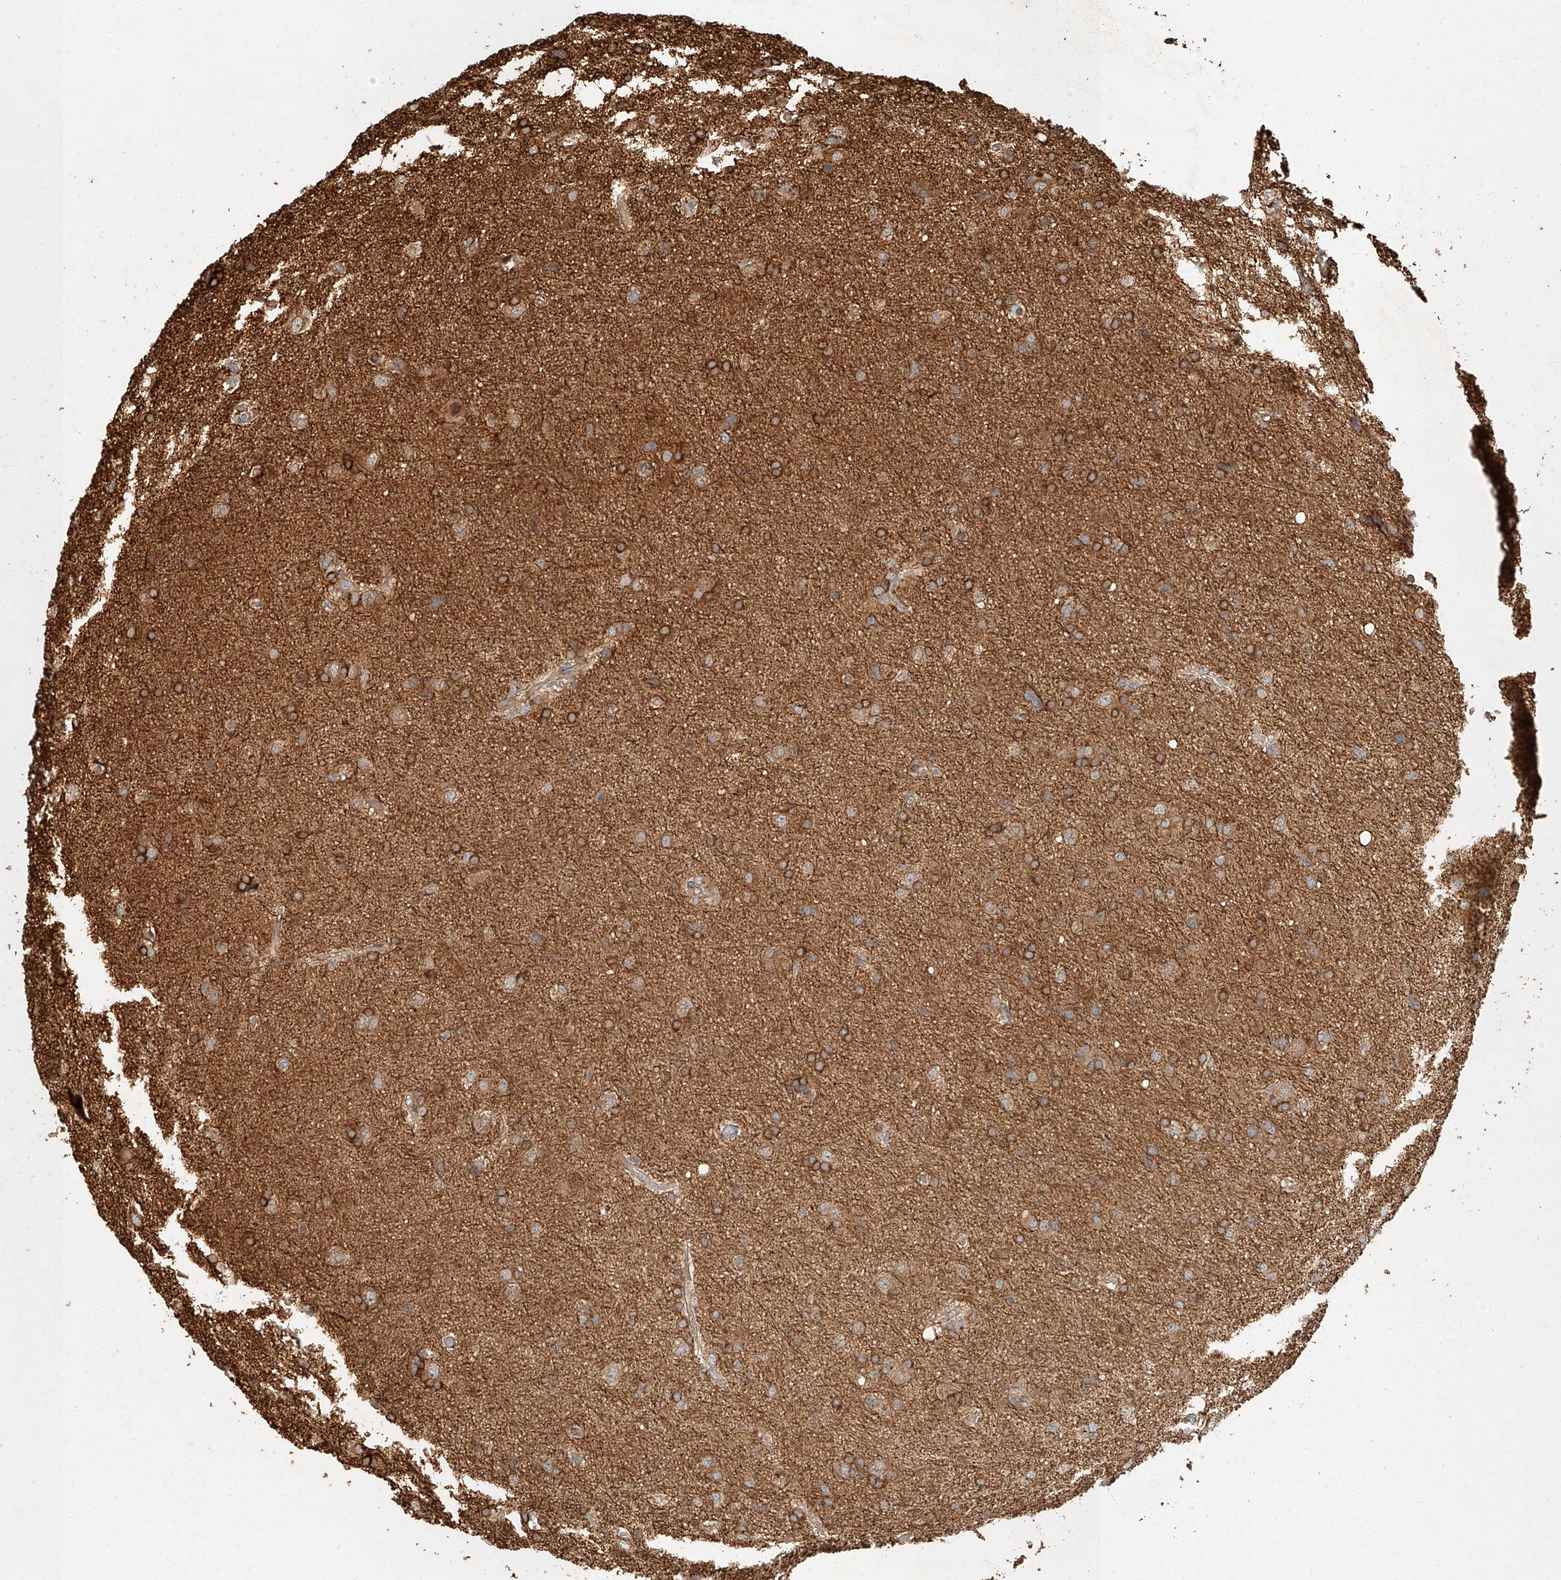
{"staining": {"intensity": "moderate", "quantity": ">75%", "location": "cytoplasmic/membranous"}, "tissue": "glioma", "cell_type": "Tumor cells", "image_type": "cancer", "snomed": [{"axis": "morphology", "description": "Glioma, malignant, High grade"}, {"axis": "topography", "description": "Brain"}], "caption": "Glioma tissue demonstrates moderate cytoplasmic/membranous expression in about >75% of tumor cells, visualized by immunohistochemistry. The staining was performed using DAB to visualize the protein expression in brown, while the nuclei were stained in blue with hematoxylin (Magnification: 20x).", "gene": "NAP1L1", "patient": {"sex": "female", "age": 59}}